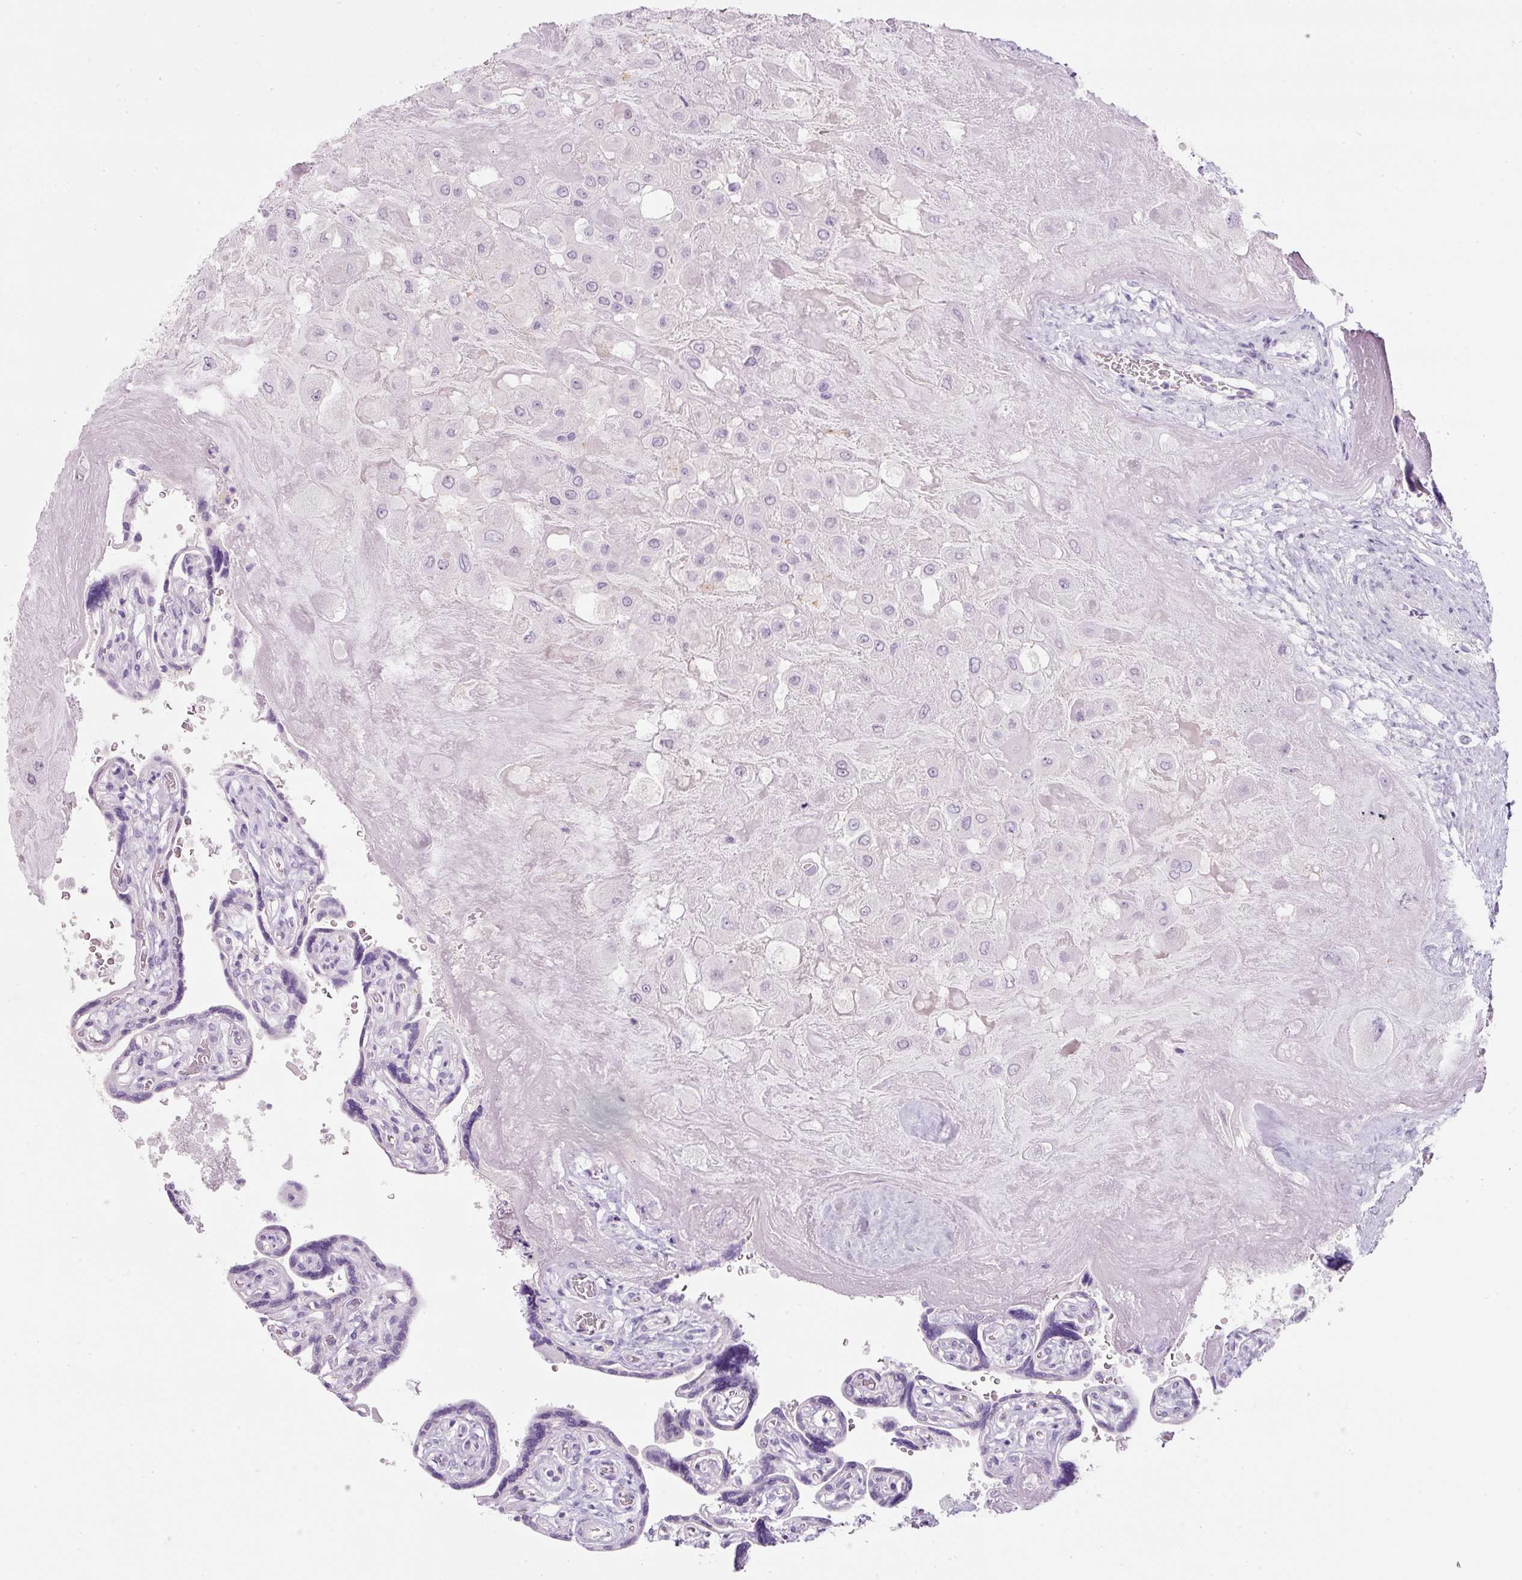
{"staining": {"intensity": "negative", "quantity": "none", "location": "none"}, "tissue": "placenta", "cell_type": "Decidual cells", "image_type": "normal", "snomed": [{"axis": "morphology", "description": "Normal tissue, NOS"}, {"axis": "topography", "description": "Placenta"}], "caption": "Decidual cells are negative for protein expression in unremarkable human placenta. (Stains: DAB immunohistochemistry (IHC) with hematoxylin counter stain, Microscopy: brightfield microscopy at high magnification).", "gene": "DNM1", "patient": {"sex": "female", "age": 32}}